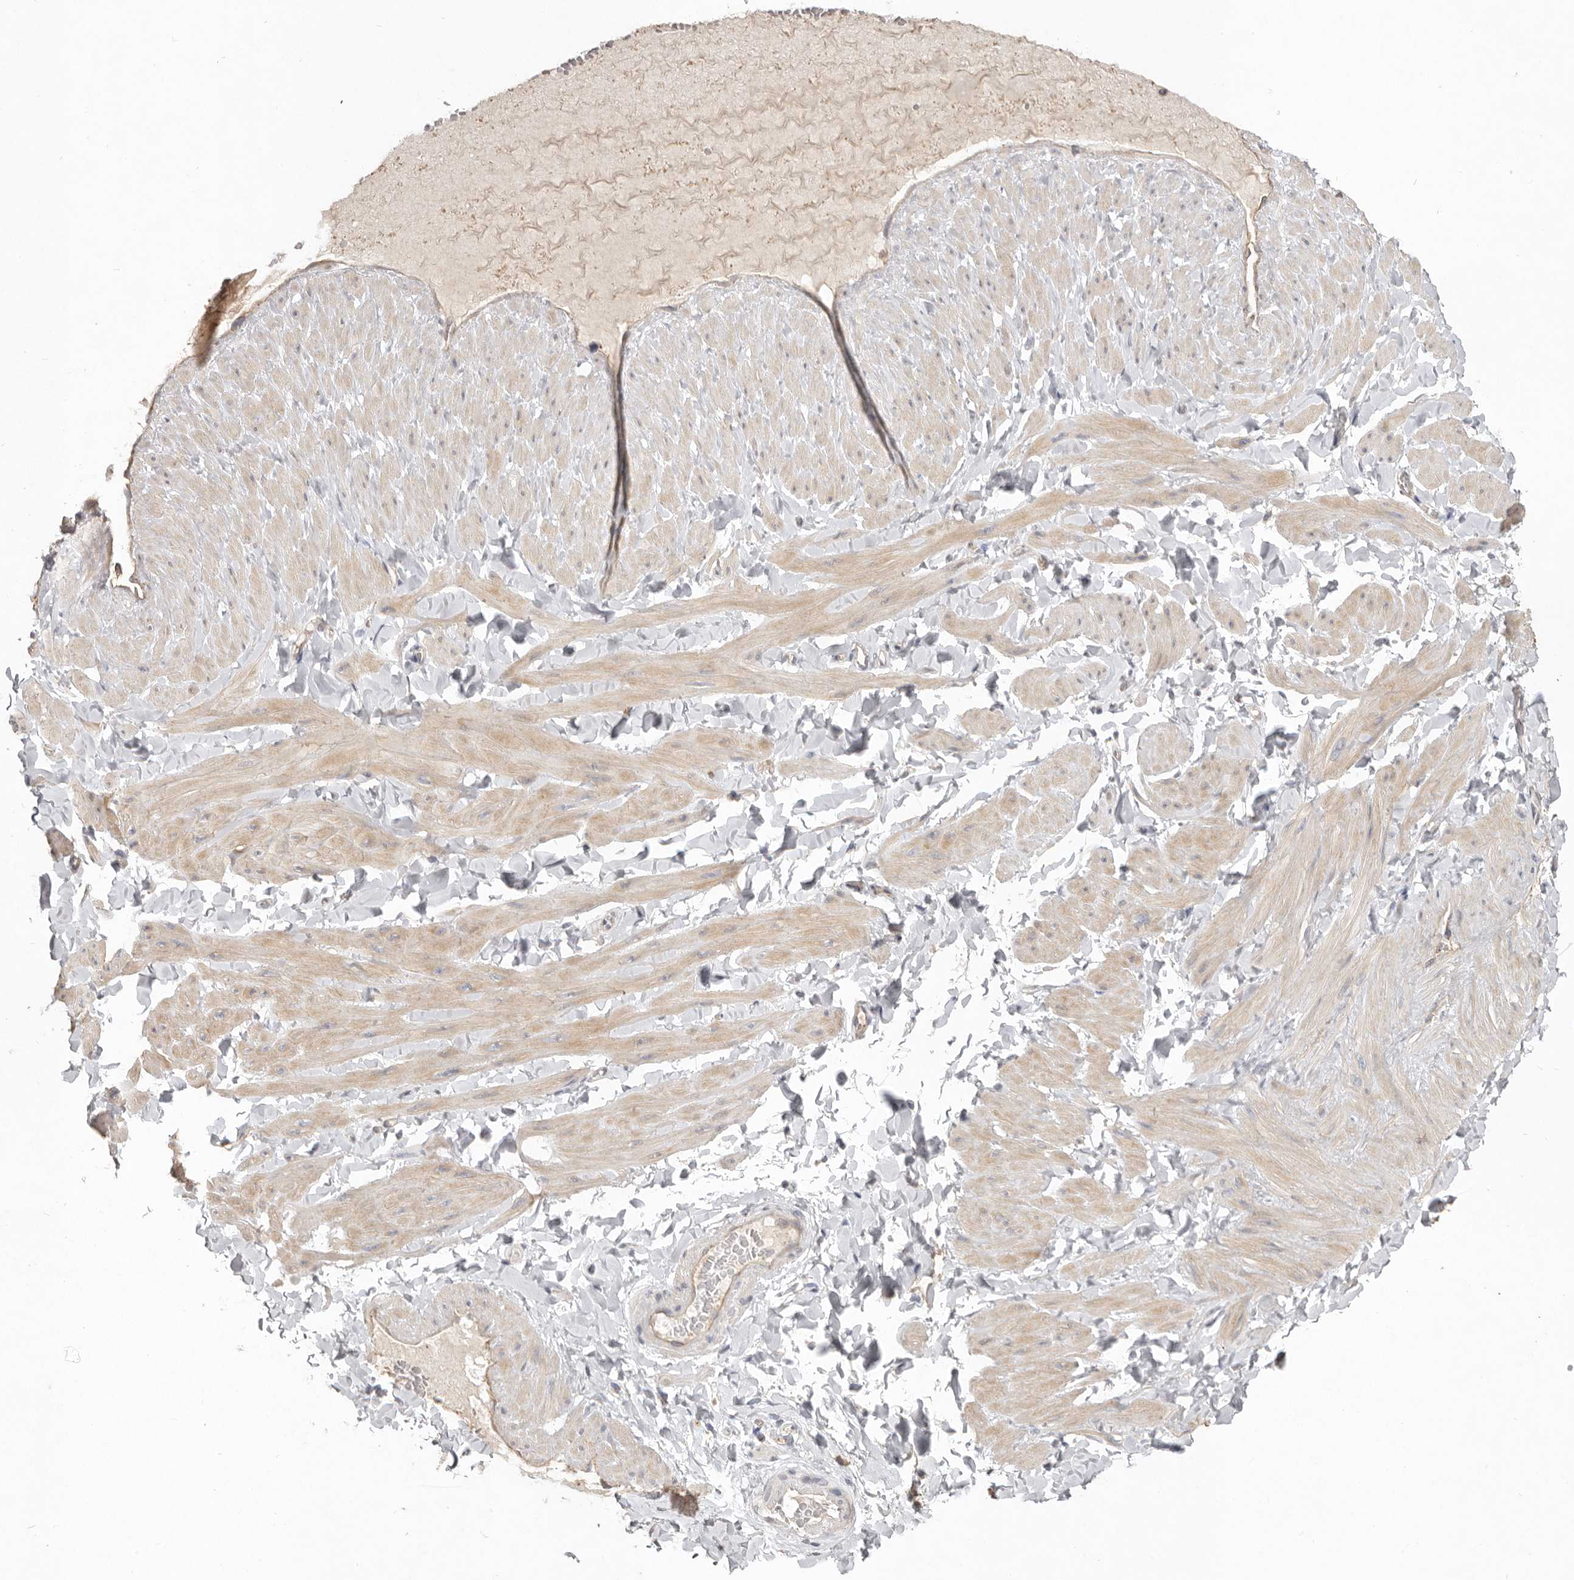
{"staining": {"intensity": "negative", "quantity": "none", "location": "none"}, "tissue": "adipose tissue", "cell_type": "Adipocytes", "image_type": "normal", "snomed": [{"axis": "morphology", "description": "Normal tissue, NOS"}, {"axis": "topography", "description": "Adipose tissue"}, {"axis": "topography", "description": "Vascular tissue"}, {"axis": "topography", "description": "Peripheral nerve tissue"}], "caption": "The image shows no significant staining in adipocytes of adipose tissue.", "gene": "ZYG11B", "patient": {"sex": "male", "age": 25}}